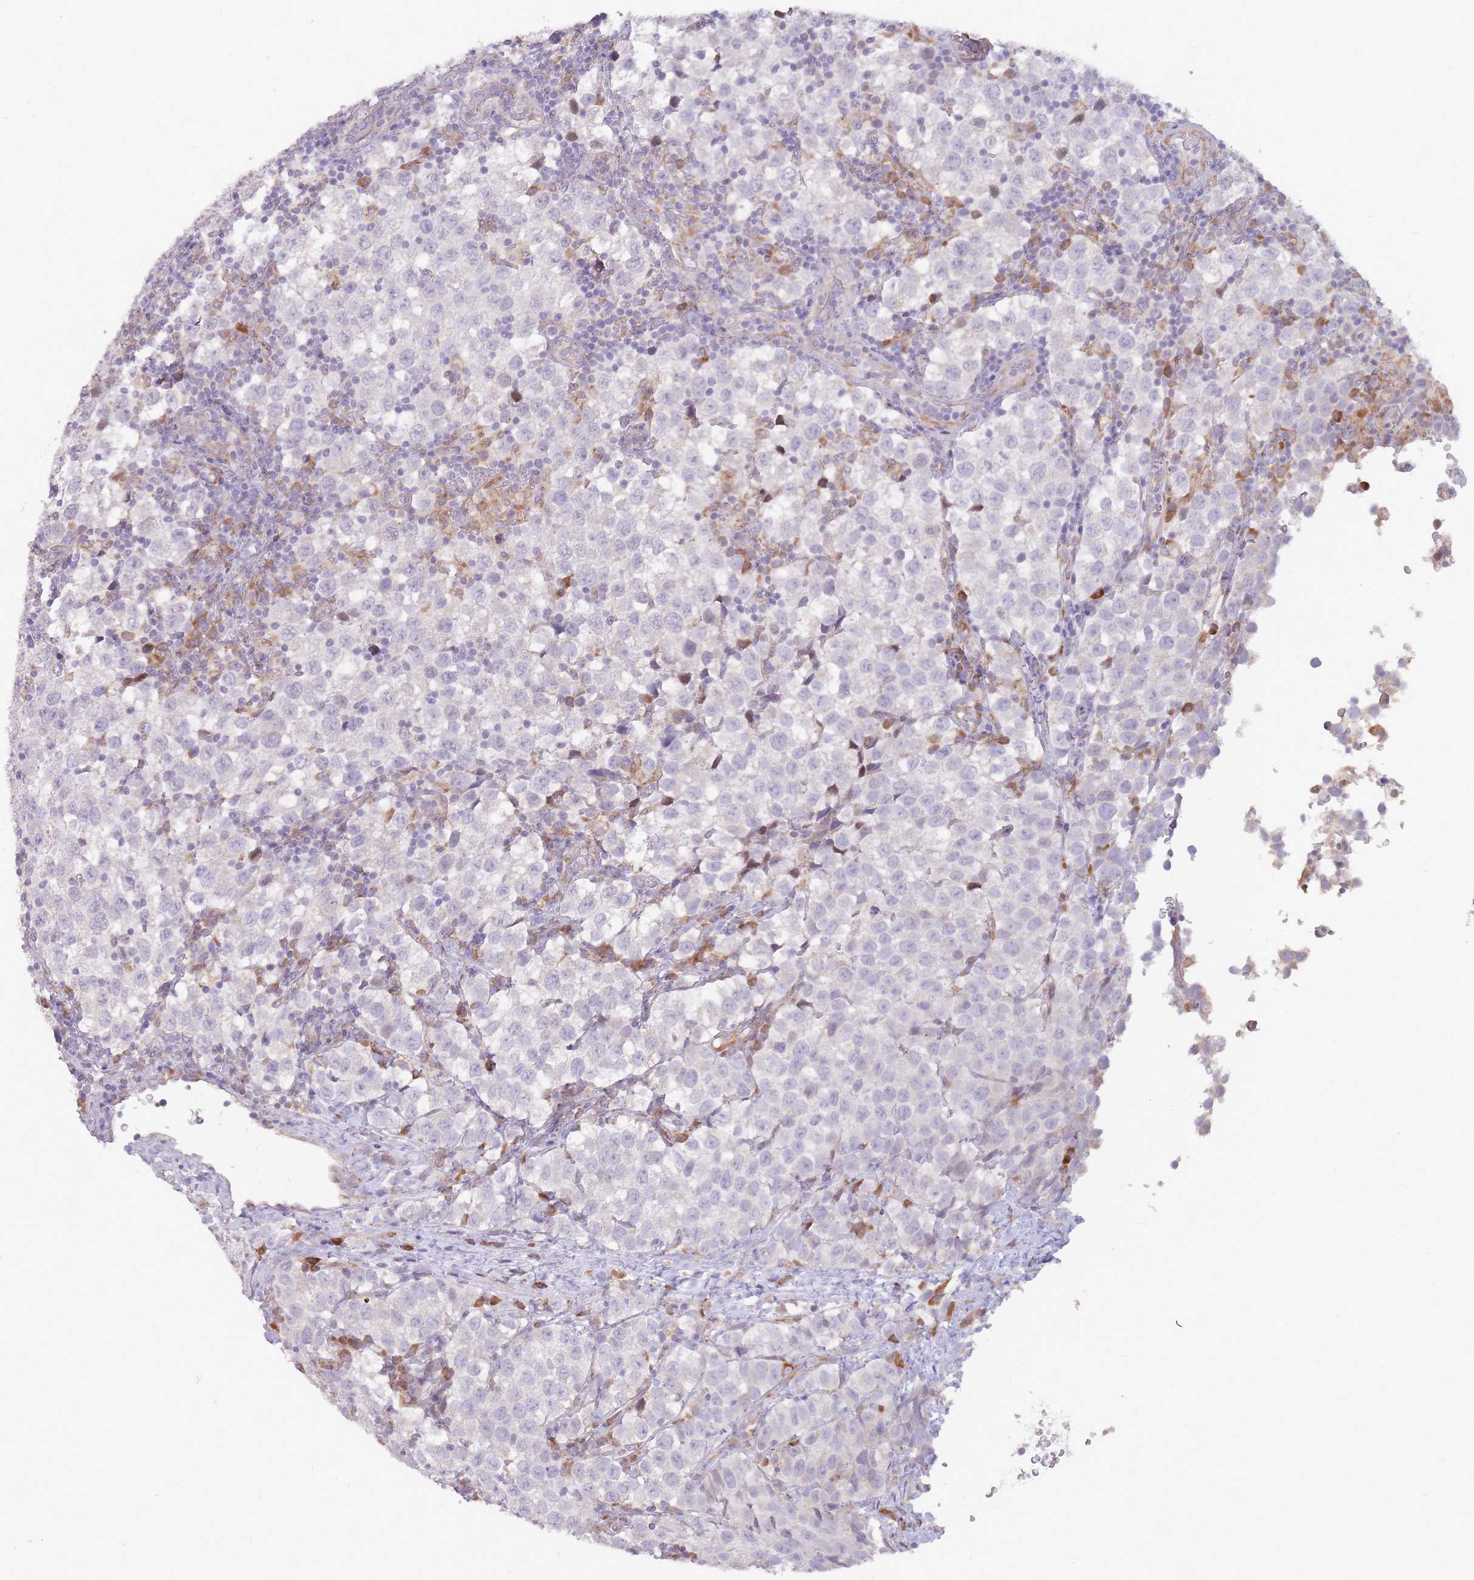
{"staining": {"intensity": "negative", "quantity": "none", "location": "none"}, "tissue": "testis cancer", "cell_type": "Tumor cells", "image_type": "cancer", "snomed": [{"axis": "morphology", "description": "Seminoma, NOS"}, {"axis": "topography", "description": "Testis"}], "caption": "Testis seminoma was stained to show a protein in brown. There is no significant expression in tumor cells. Nuclei are stained in blue.", "gene": "TRAPPC5", "patient": {"sex": "male", "age": 34}}